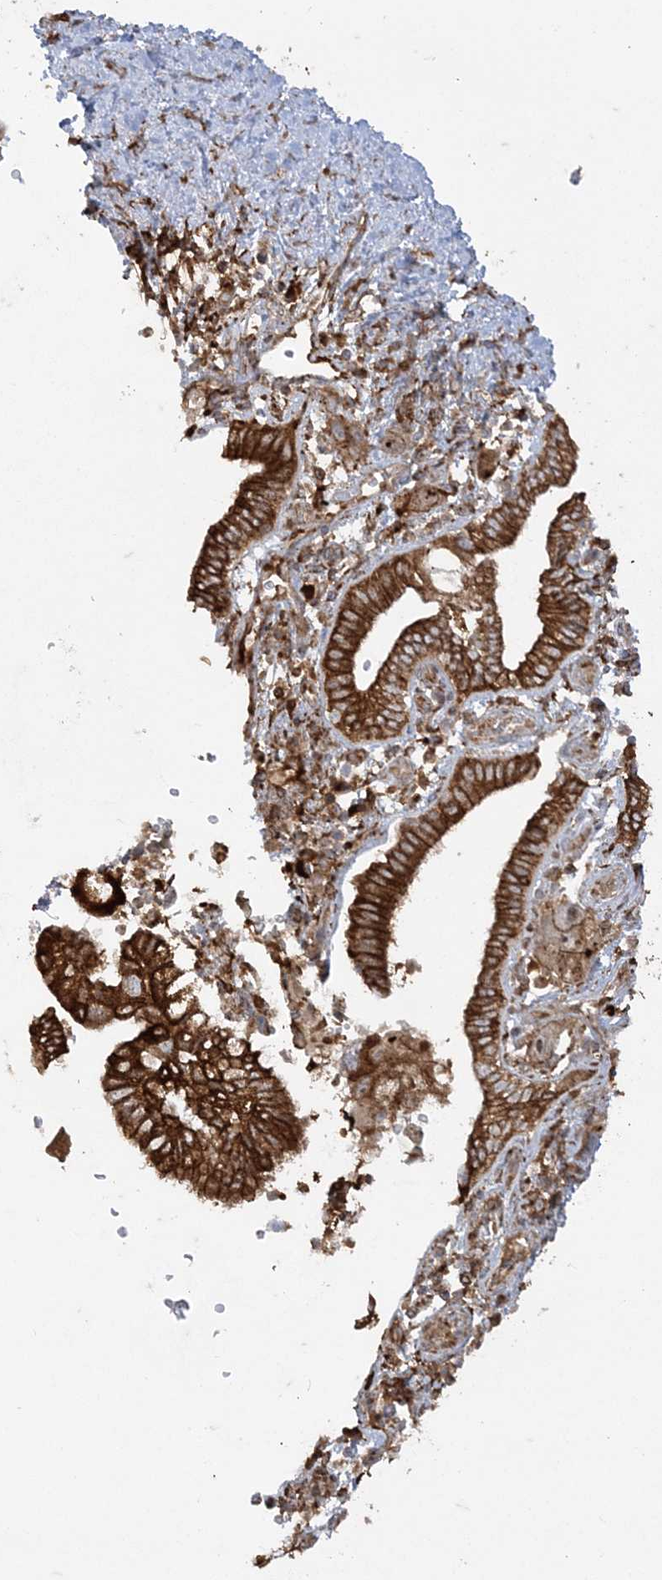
{"staining": {"intensity": "strong", "quantity": ">75%", "location": "cytoplasmic/membranous"}, "tissue": "pancreatic cancer", "cell_type": "Tumor cells", "image_type": "cancer", "snomed": [{"axis": "morphology", "description": "Adenocarcinoma, NOS"}, {"axis": "topography", "description": "Pancreas"}], "caption": "Immunohistochemistry of human adenocarcinoma (pancreatic) shows high levels of strong cytoplasmic/membranous expression in about >75% of tumor cells.", "gene": "DERL3", "patient": {"sex": "female", "age": 73}}